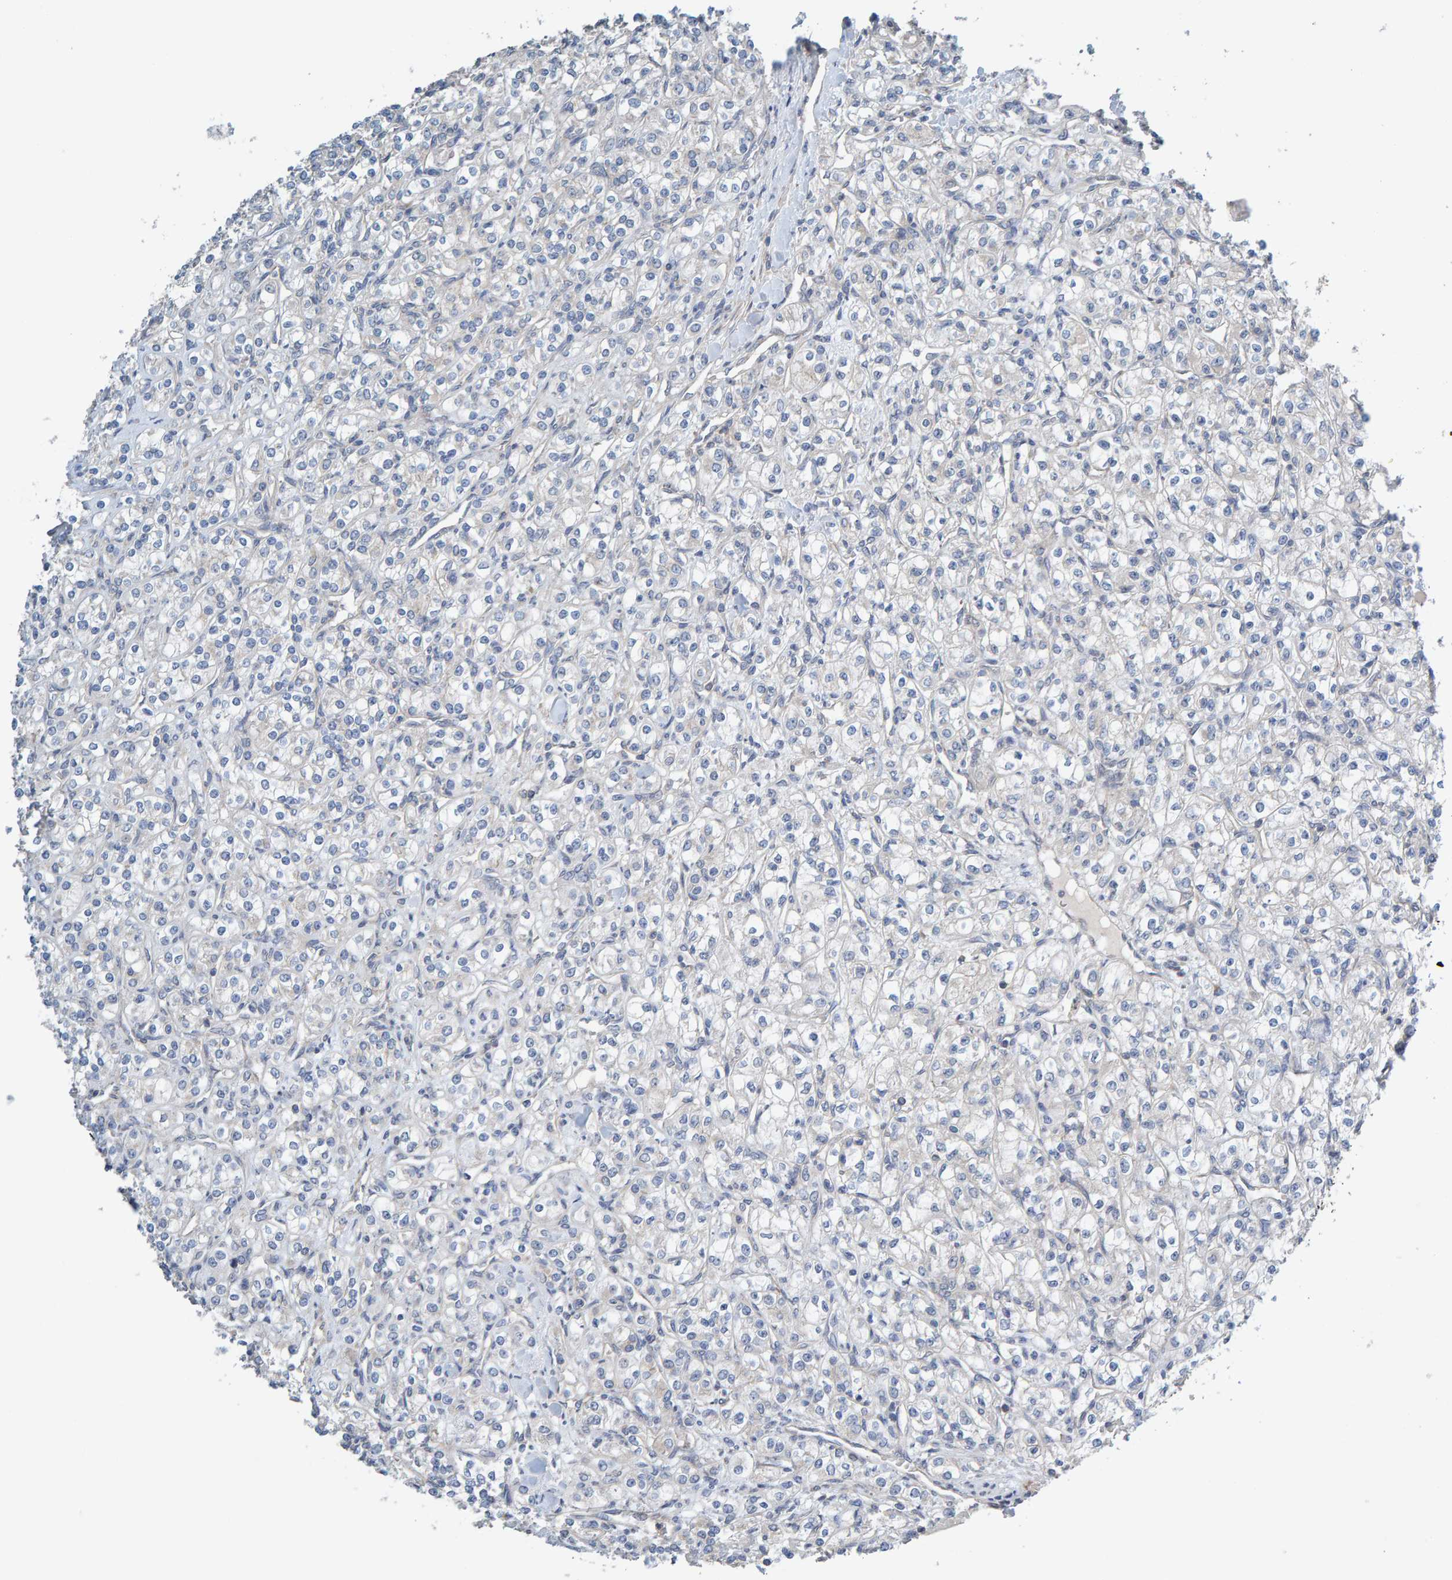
{"staining": {"intensity": "negative", "quantity": "none", "location": "none"}, "tissue": "renal cancer", "cell_type": "Tumor cells", "image_type": "cancer", "snomed": [{"axis": "morphology", "description": "Adenocarcinoma, NOS"}, {"axis": "topography", "description": "Kidney"}], "caption": "Immunohistochemical staining of renal cancer demonstrates no significant staining in tumor cells.", "gene": "CCM2", "patient": {"sex": "male", "age": 77}}